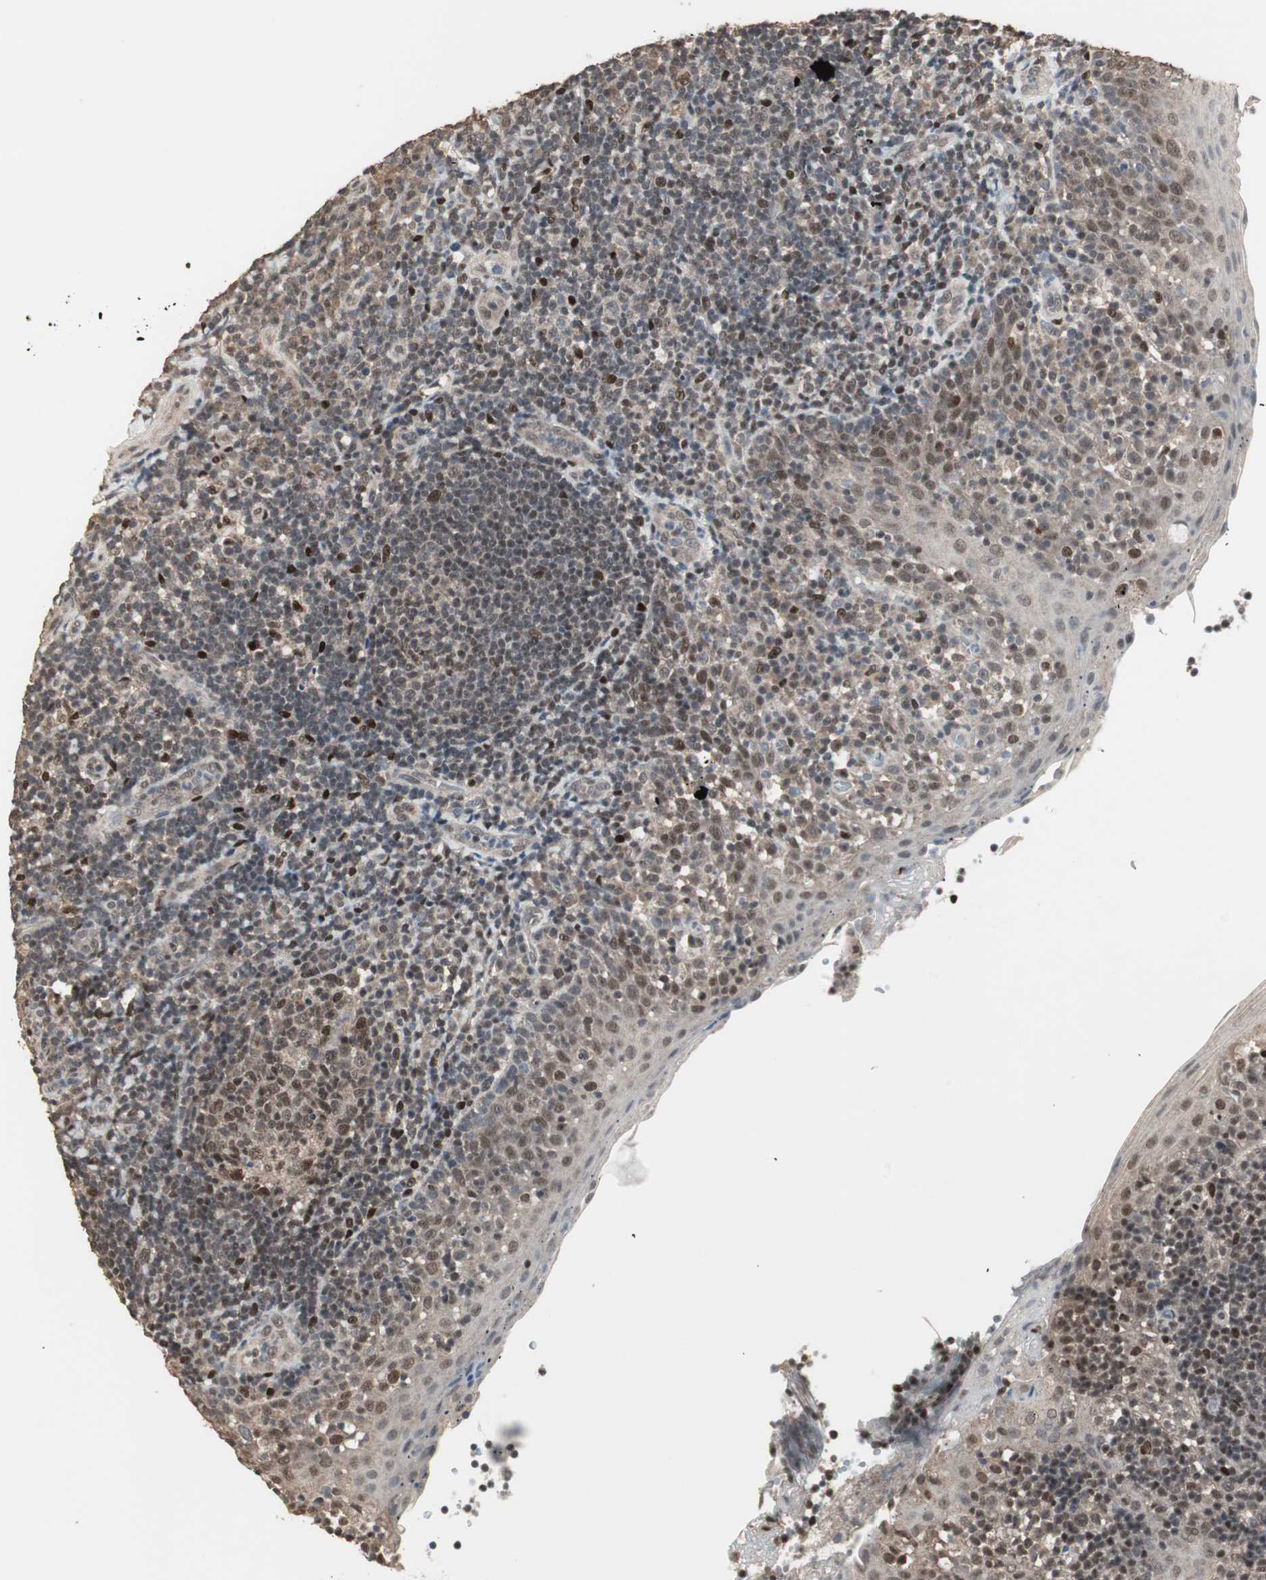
{"staining": {"intensity": "moderate", "quantity": ">75%", "location": "nuclear"}, "tissue": "tonsil", "cell_type": "Germinal center cells", "image_type": "normal", "snomed": [{"axis": "morphology", "description": "Normal tissue, NOS"}, {"axis": "topography", "description": "Tonsil"}], "caption": "Brown immunohistochemical staining in benign human tonsil exhibits moderate nuclear staining in about >75% of germinal center cells.", "gene": "ZHX2", "patient": {"sex": "female", "age": 40}}